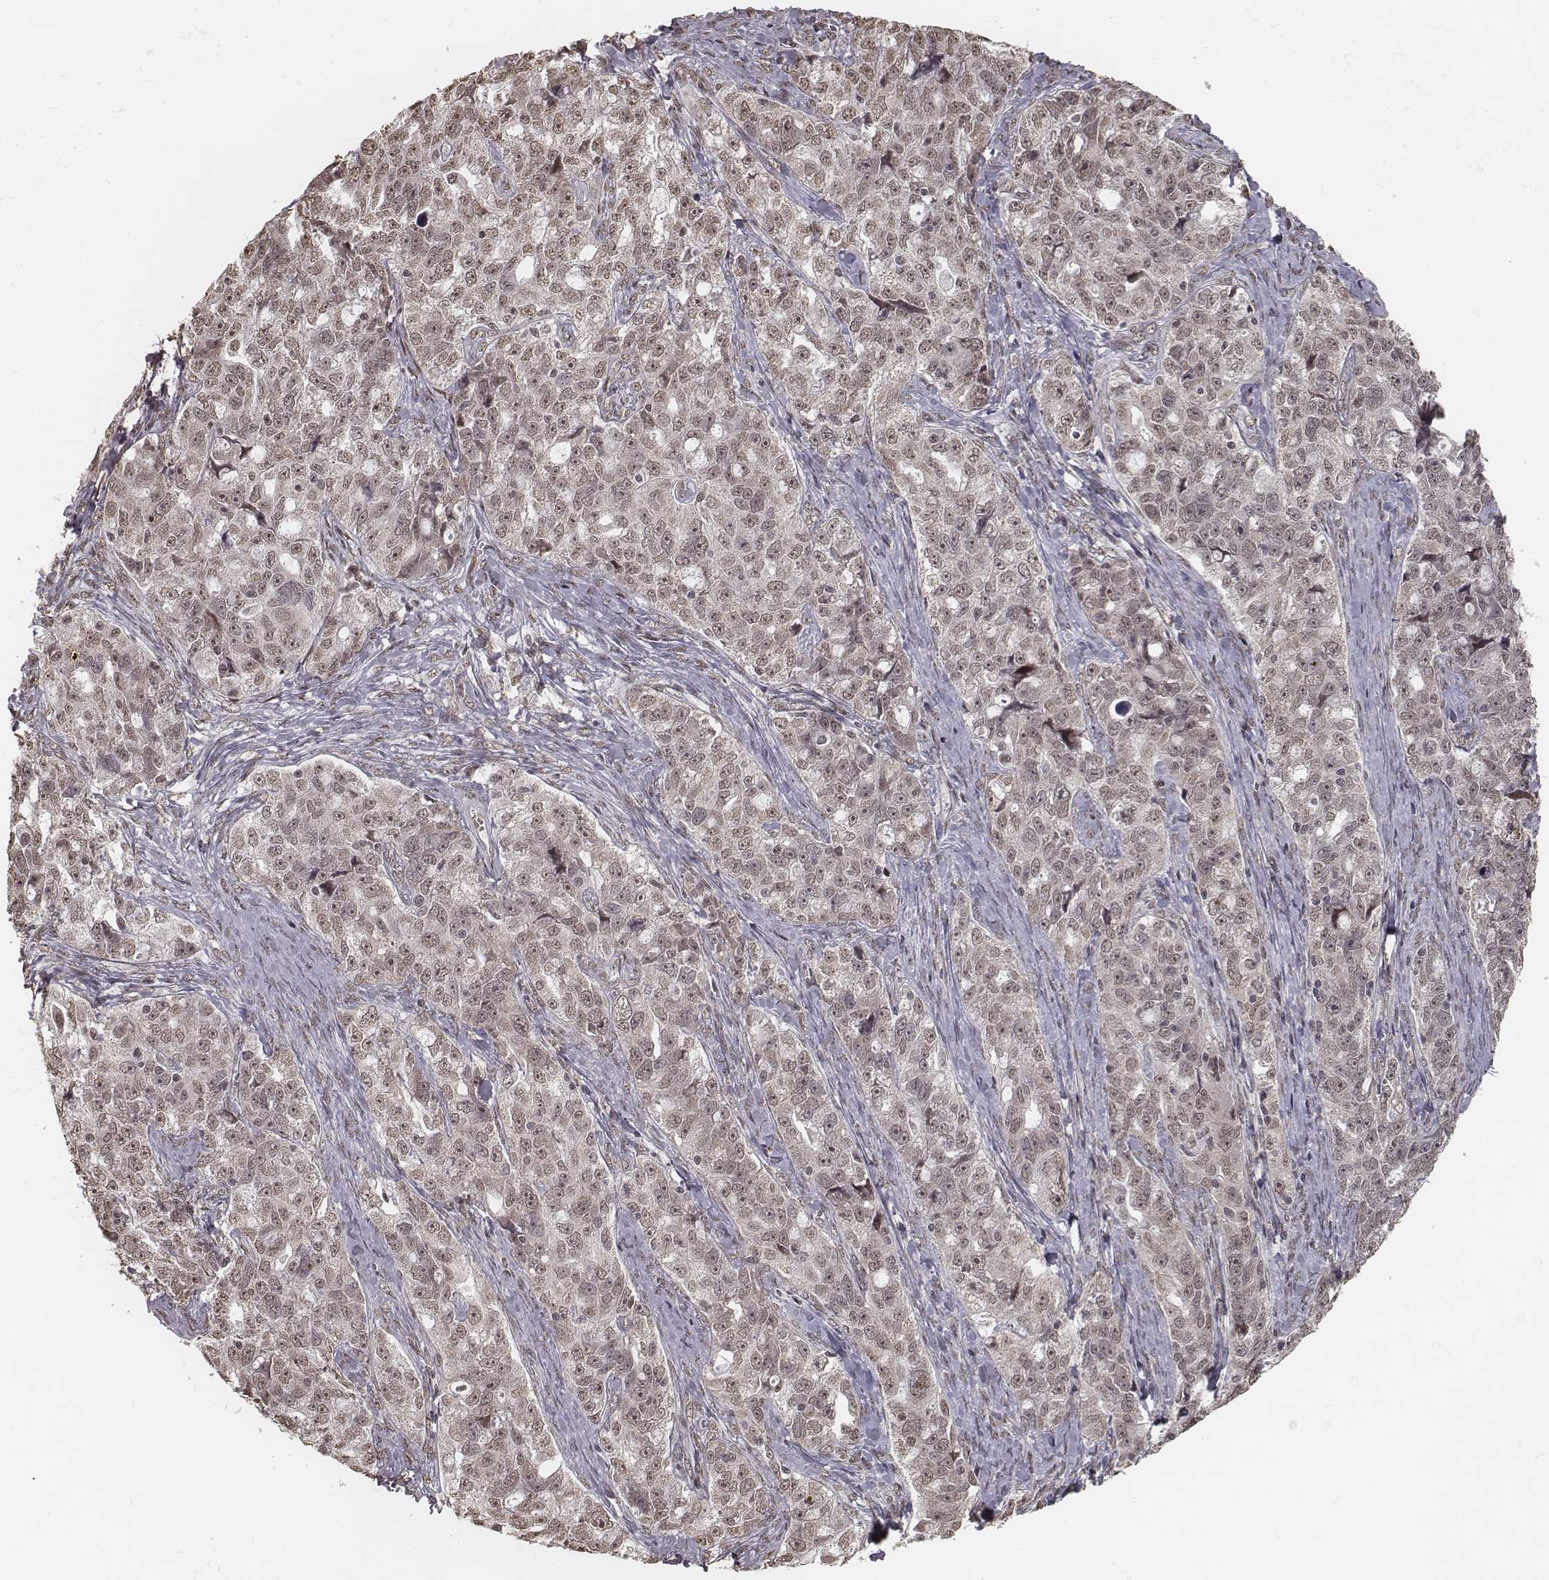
{"staining": {"intensity": "weak", "quantity": ">75%", "location": "nuclear"}, "tissue": "ovarian cancer", "cell_type": "Tumor cells", "image_type": "cancer", "snomed": [{"axis": "morphology", "description": "Cystadenocarcinoma, serous, NOS"}, {"axis": "topography", "description": "Ovary"}], "caption": "Immunohistochemistry (IHC) micrograph of ovarian cancer stained for a protein (brown), which reveals low levels of weak nuclear expression in approximately >75% of tumor cells.", "gene": "HMGA2", "patient": {"sex": "female", "age": 51}}